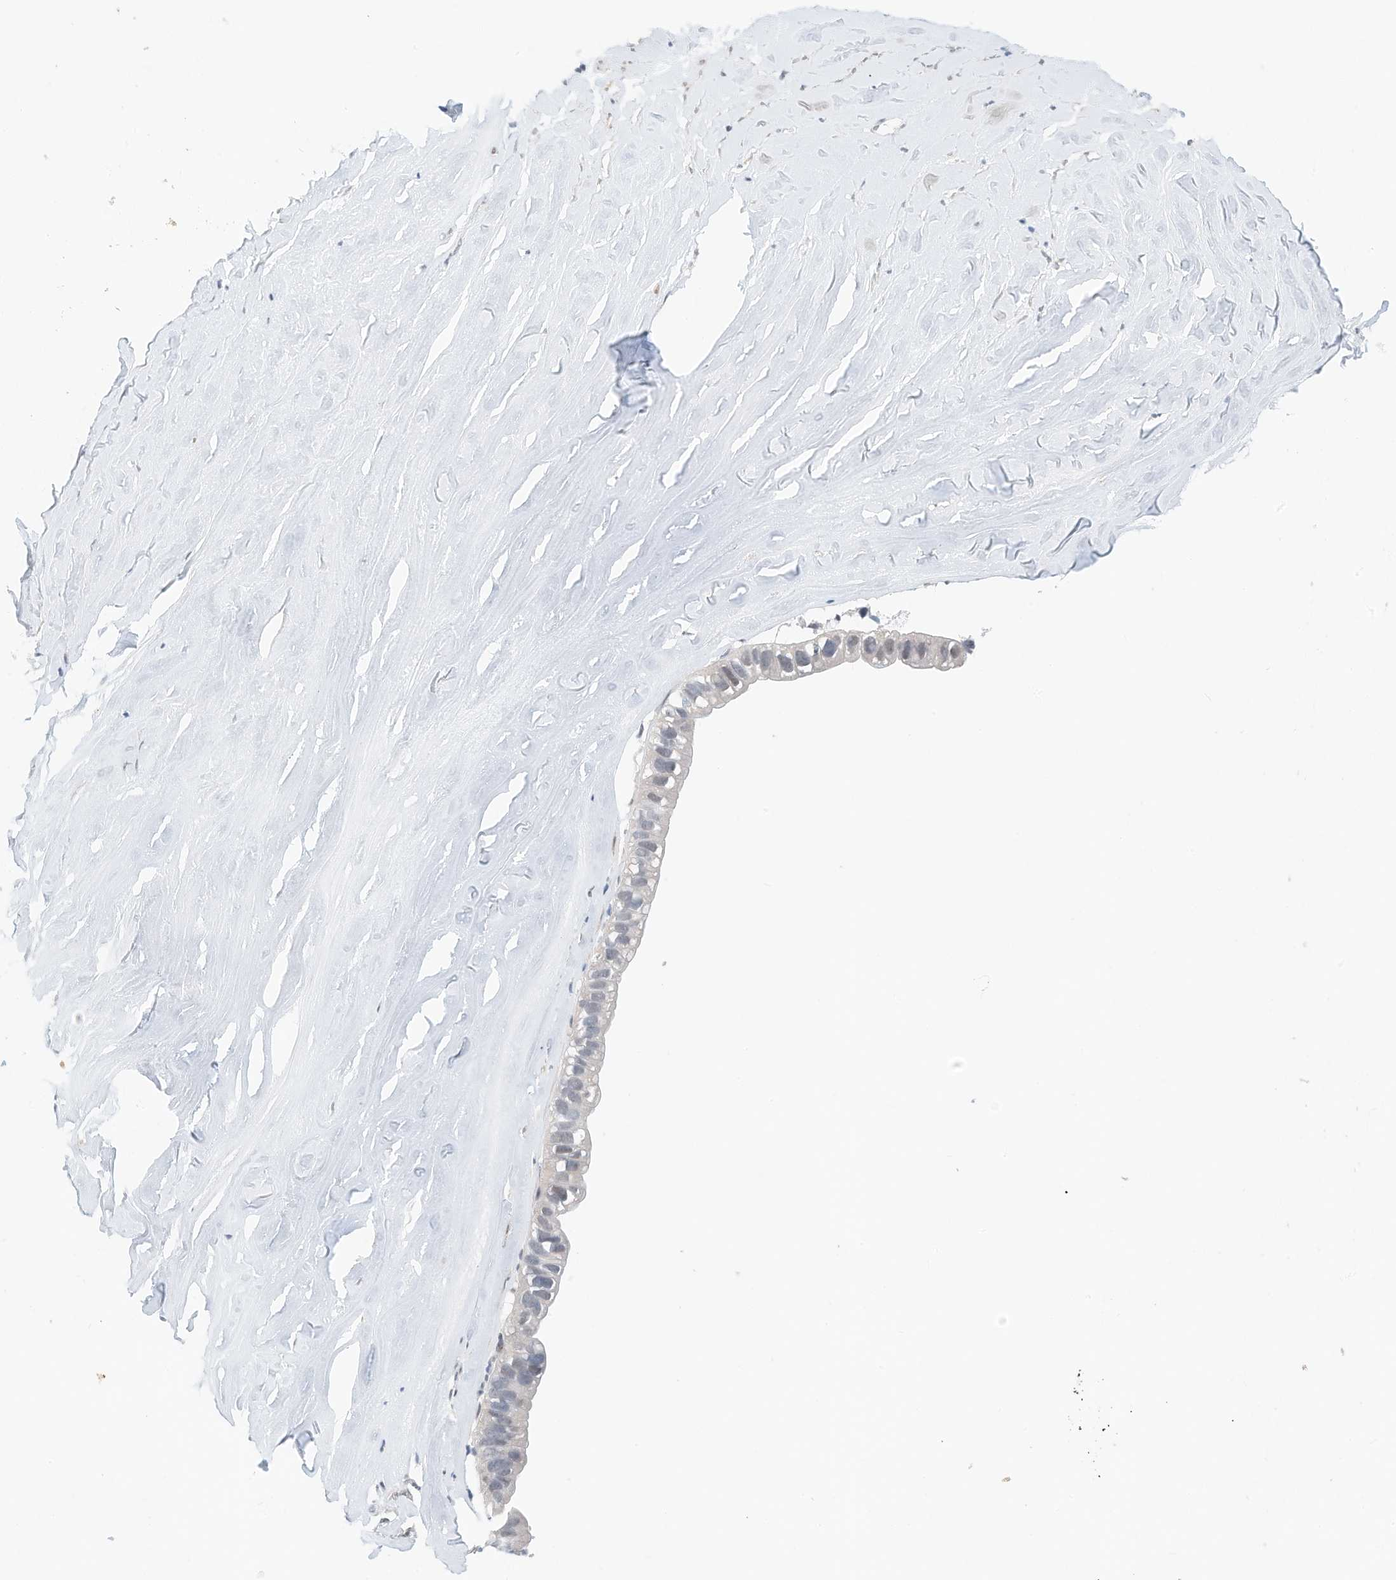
{"staining": {"intensity": "negative", "quantity": "none", "location": "none"}, "tissue": "ovarian cancer", "cell_type": "Tumor cells", "image_type": "cancer", "snomed": [{"axis": "morphology", "description": "Cystadenocarcinoma, mucinous, NOS"}, {"axis": "topography", "description": "Ovary"}], "caption": "Tumor cells are negative for protein expression in human ovarian cancer (mucinous cystadenocarcinoma).", "gene": "ARHGAP28", "patient": {"sex": "female", "age": 61}}